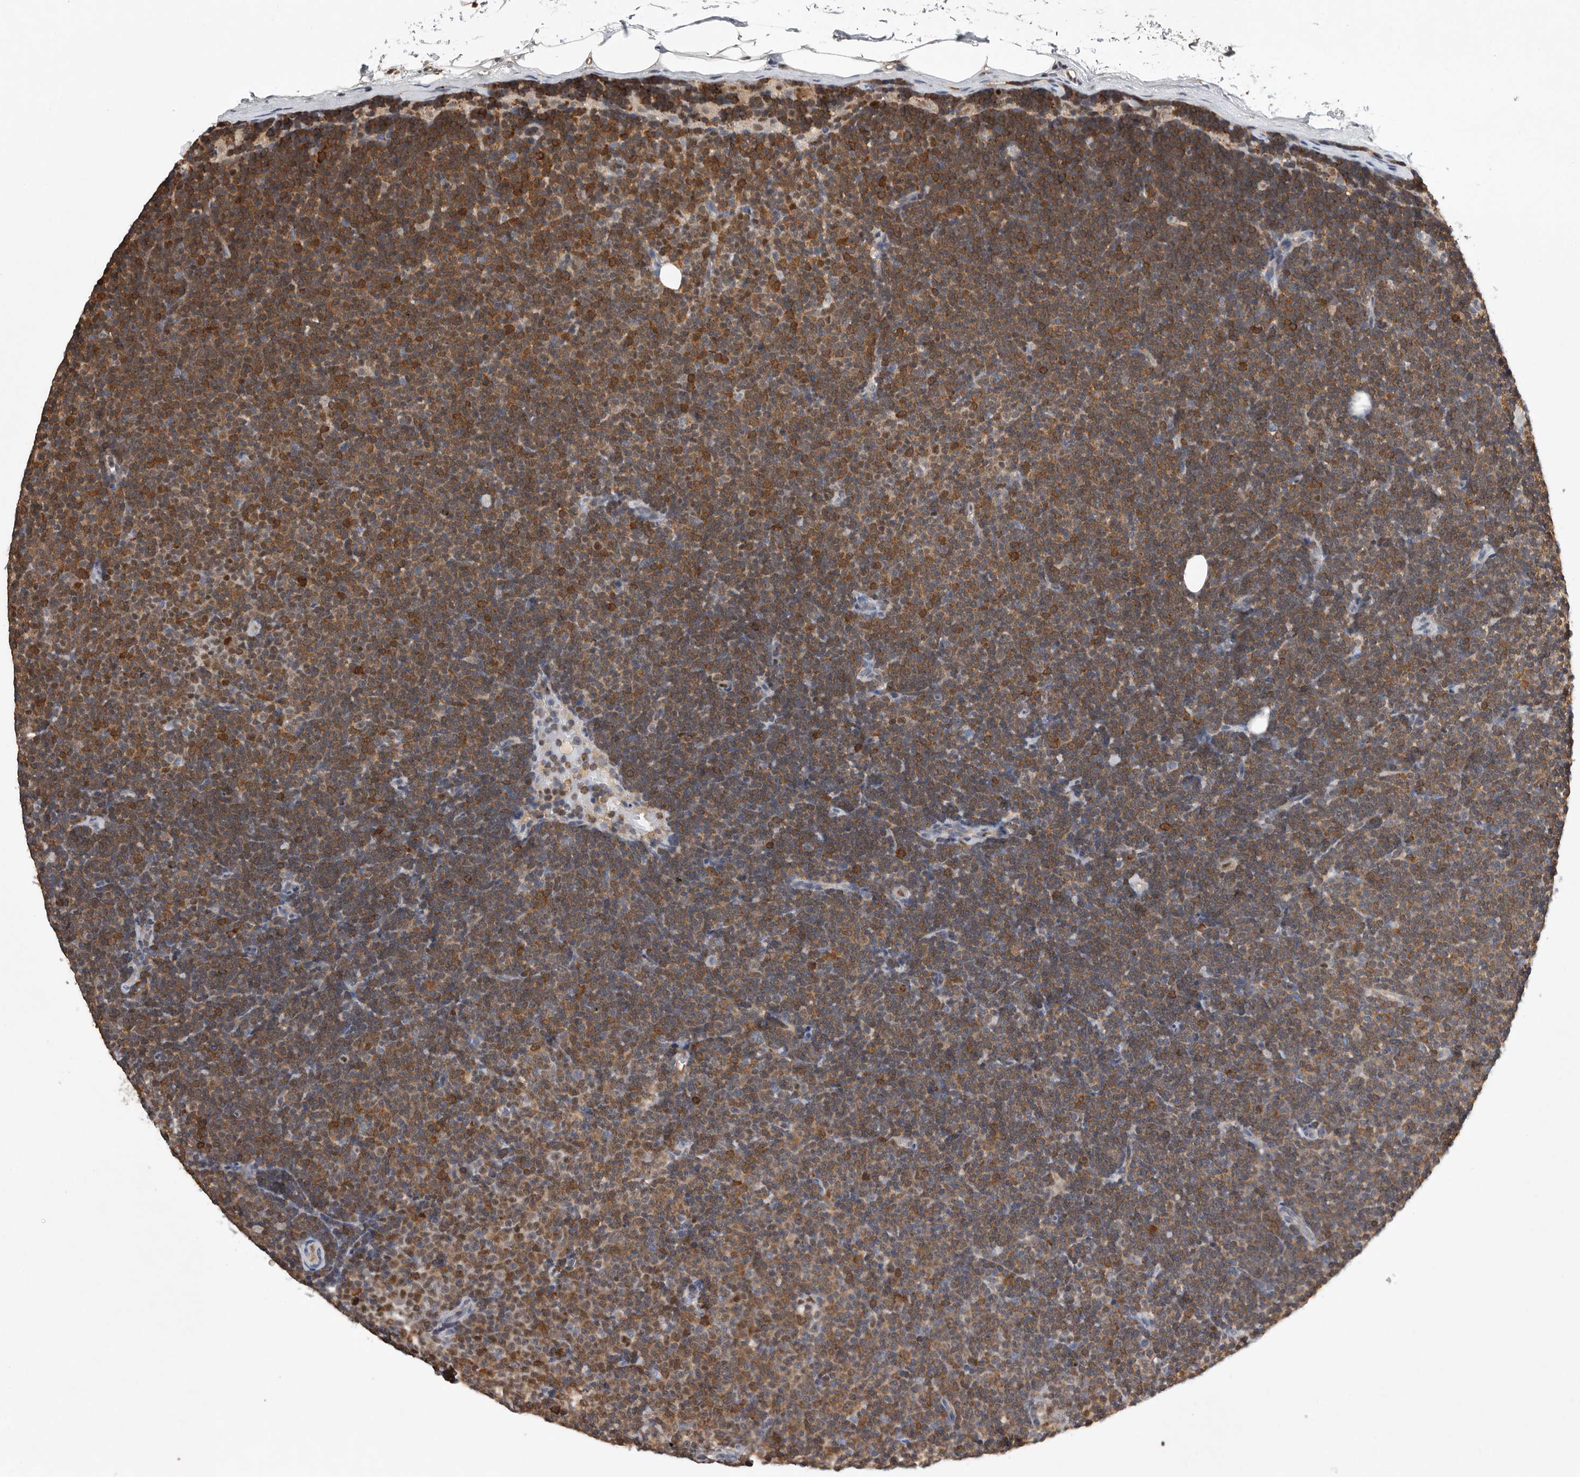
{"staining": {"intensity": "moderate", "quantity": ">75%", "location": "cytoplasmic/membranous"}, "tissue": "lymphoma", "cell_type": "Tumor cells", "image_type": "cancer", "snomed": [{"axis": "morphology", "description": "Malignant lymphoma, non-Hodgkin's type, Low grade"}, {"axis": "topography", "description": "Lymph node"}], "caption": "Human lymphoma stained for a protein (brown) displays moderate cytoplasmic/membranous positive positivity in approximately >75% of tumor cells.", "gene": "PDCD4", "patient": {"sex": "female", "age": 53}}